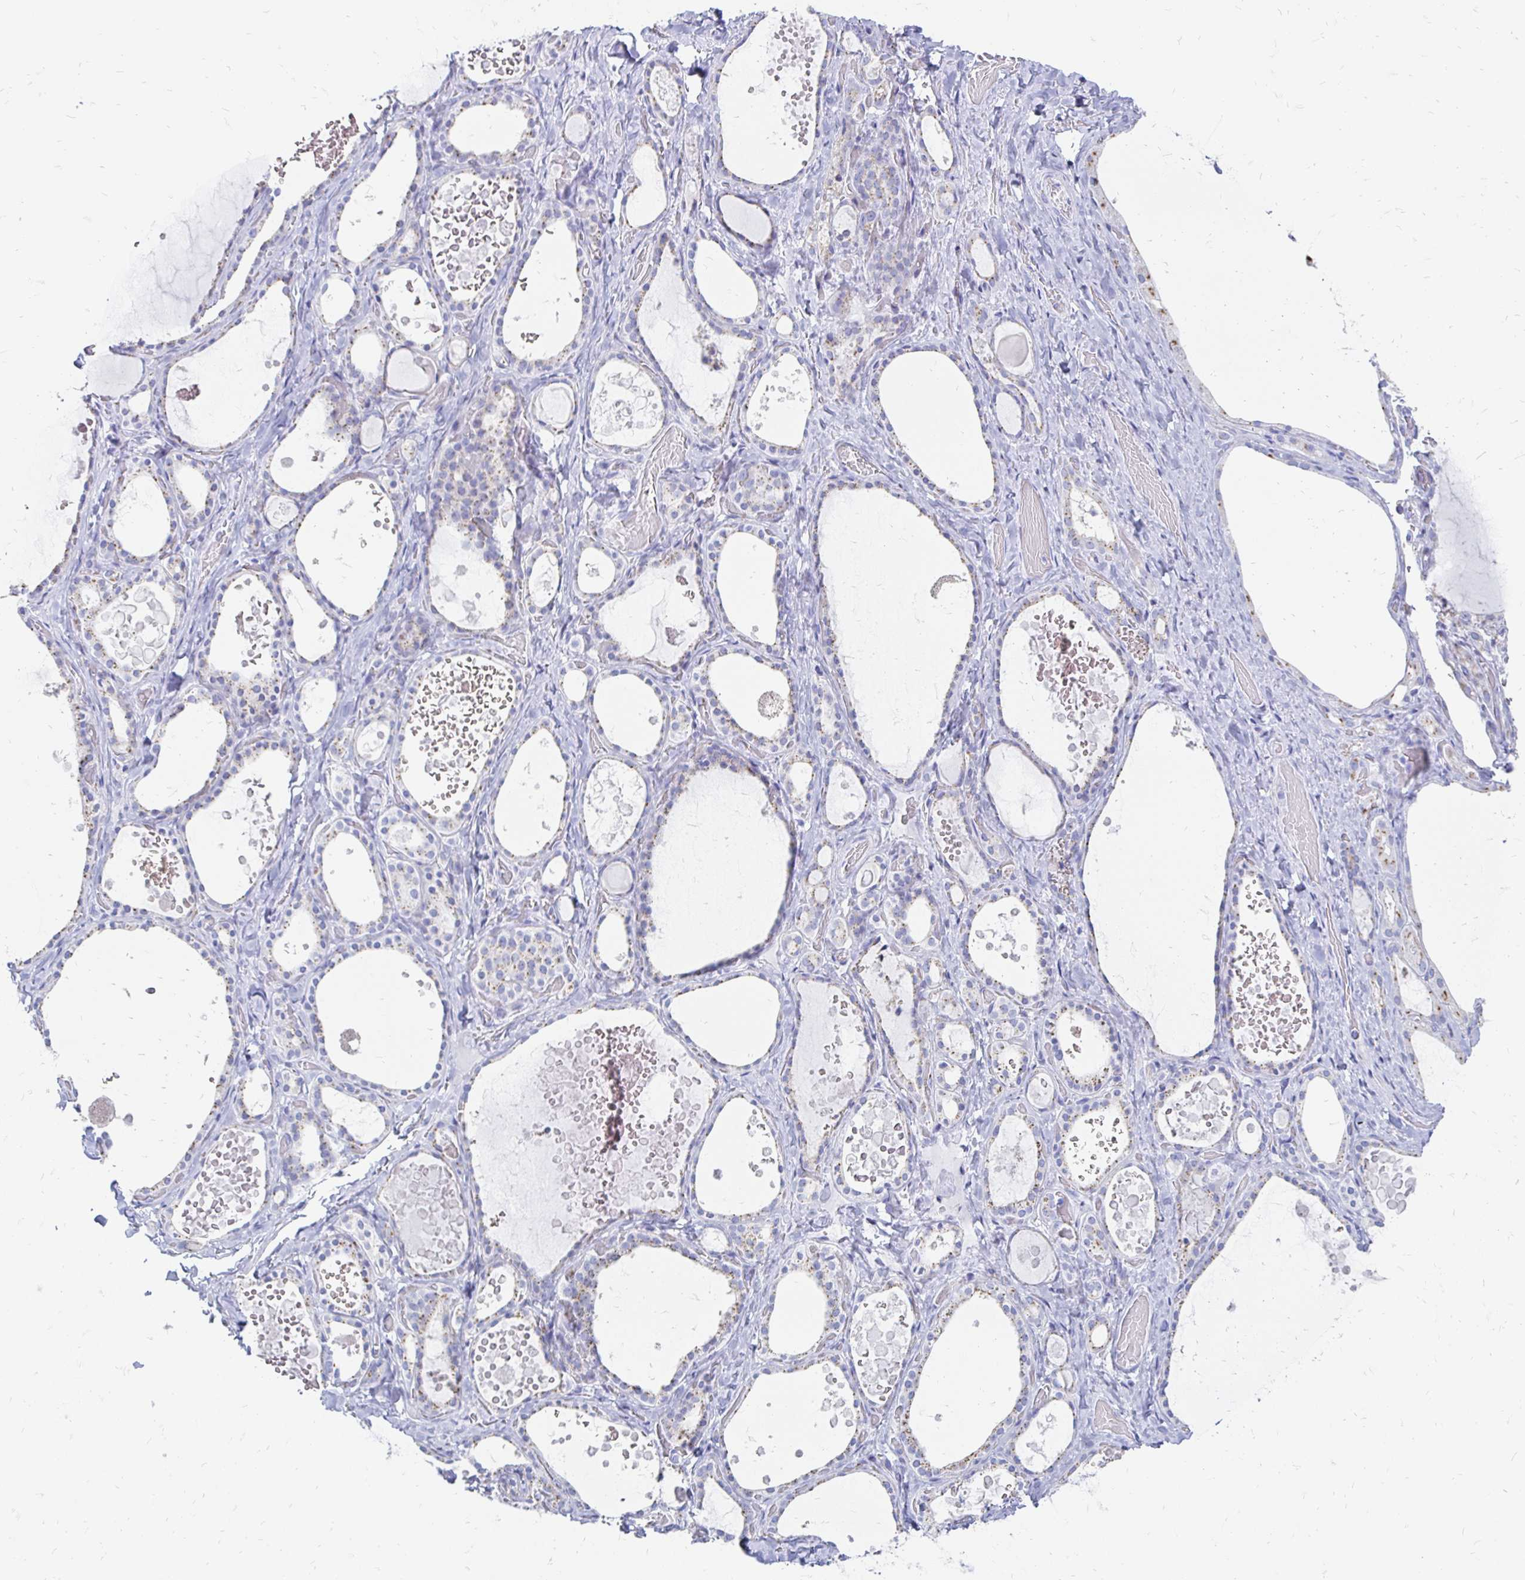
{"staining": {"intensity": "weak", "quantity": "<25%", "location": "cytoplasmic/membranous"}, "tissue": "thyroid gland", "cell_type": "Glandular cells", "image_type": "normal", "snomed": [{"axis": "morphology", "description": "Normal tissue, NOS"}, {"axis": "topography", "description": "Thyroid gland"}], "caption": "The immunohistochemistry (IHC) histopathology image has no significant positivity in glandular cells of thyroid gland.", "gene": "PAGE4", "patient": {"sex": "female", "age": 56}}